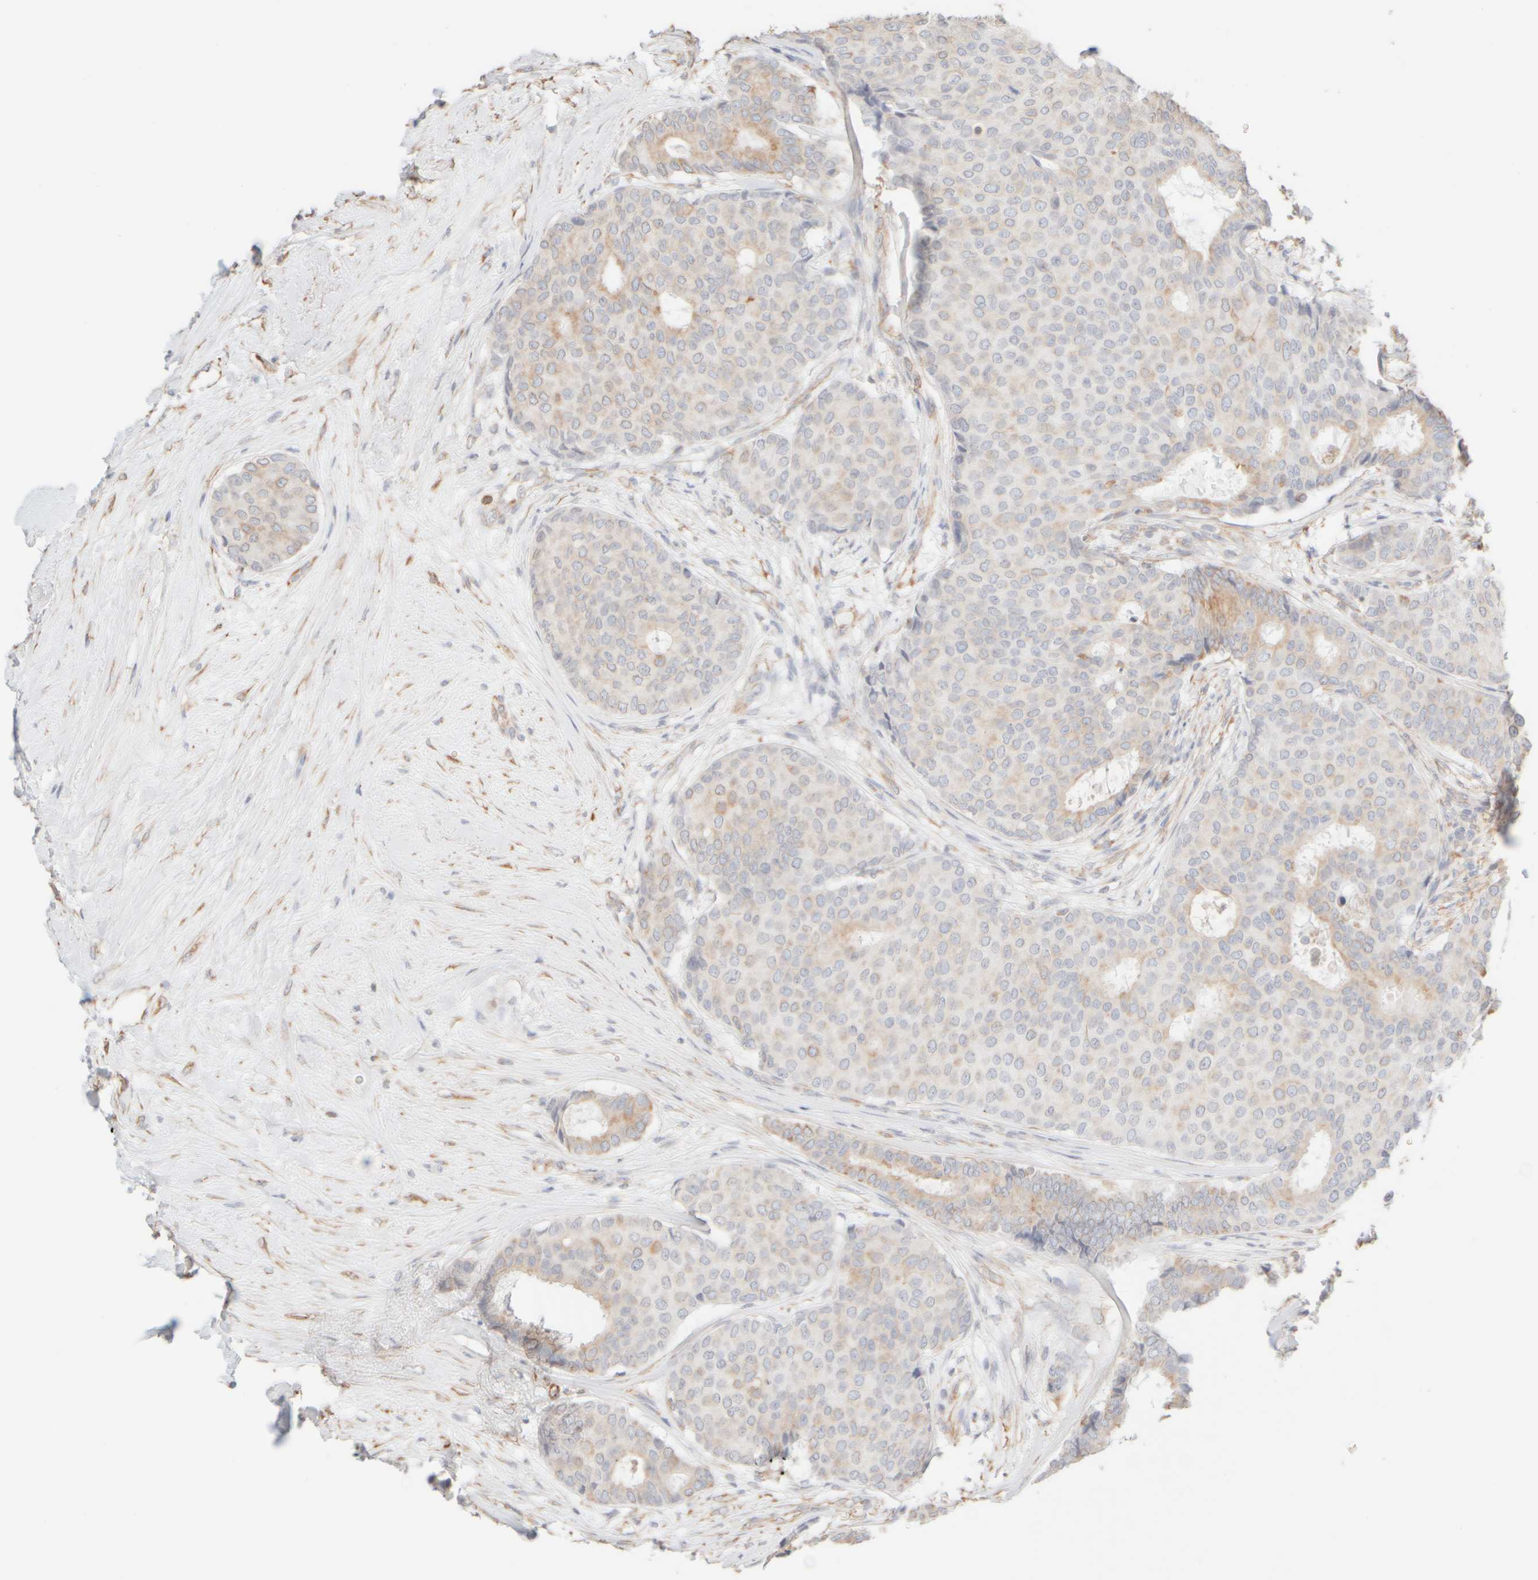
{"staining": {"intensity": "weak", "quantity": "<25%", "location": "cytoplasmic/membranous"}, "tissue": "breast cancer", "cell_type": "Tumor cells", "image_type": "cancer", "snomed": [{"axis": "morphology", "description": "Duct carcinoma"}, {"axis": "topography", "description": "Breast"}], "caption": "Immunohistochemistry photomicrograph of neoplastic tissue: human breast cancer (invasive ductal carcinoma) stained with DAB exhibits no significant protein positivity in tumor cells.", "gene": "KRT15", "patient": {"sex": "female", "age": 75}}